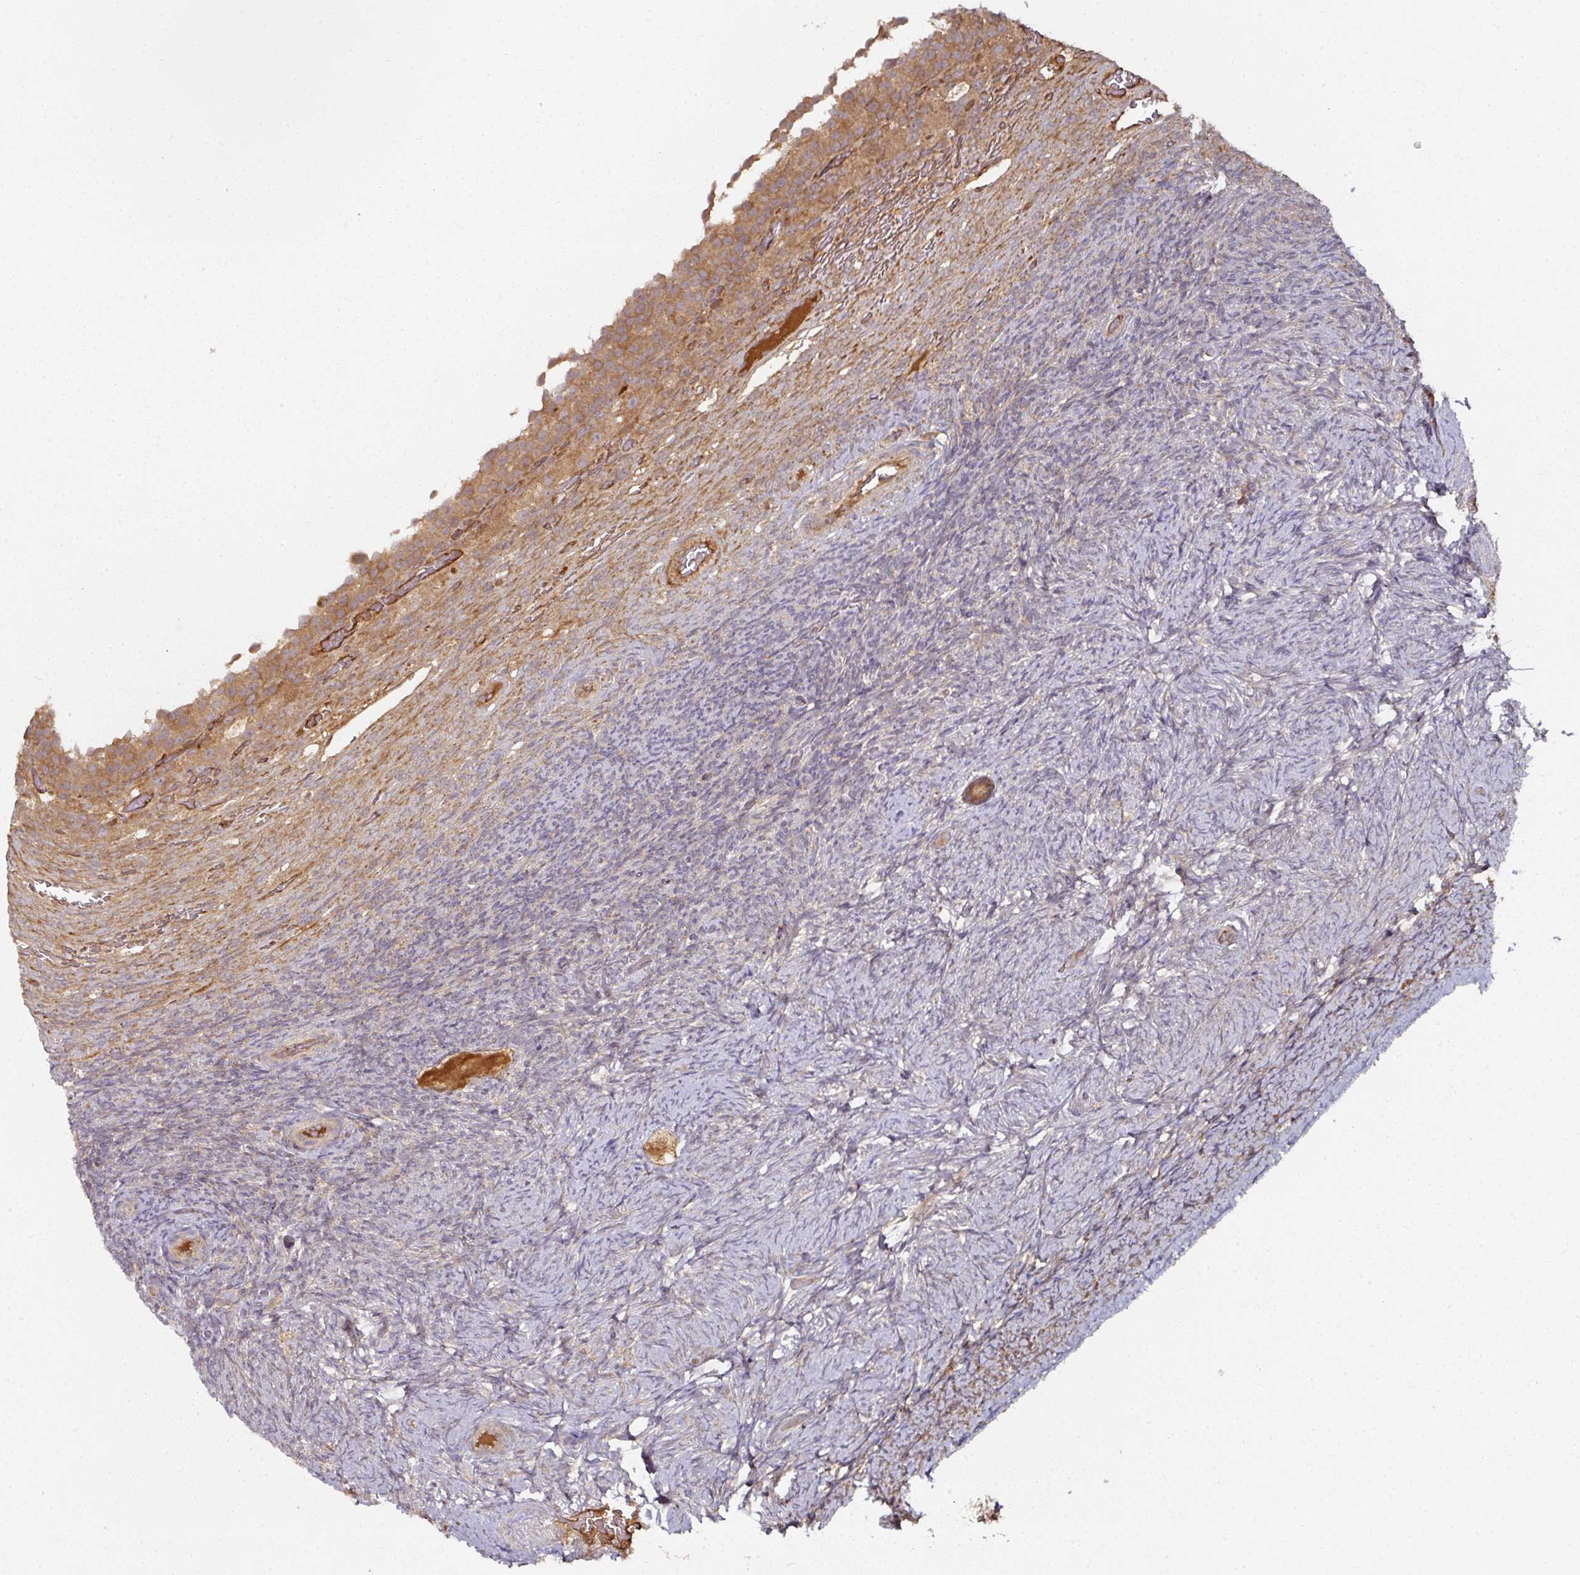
{"staining": {"intensity": "moderate", "quantity": ">75%", "location": "cytoplasmic/membranous"}, "tissue": "ovary", "cell_type": "Follicle cells", "image_type": "normal", "snomed": [{"axis": "morphology", "description": "Normal tissue, NOS"}, {"axis": "topography", "description": "Ovary"}], "caption": "Ovary stained for a protein (brown) displays moderate cytoplasmic/membranous positive positivity in about >75% of follicle cells.", "gene": "CEP95", "patient": {"sex": "female", "age": 34}}